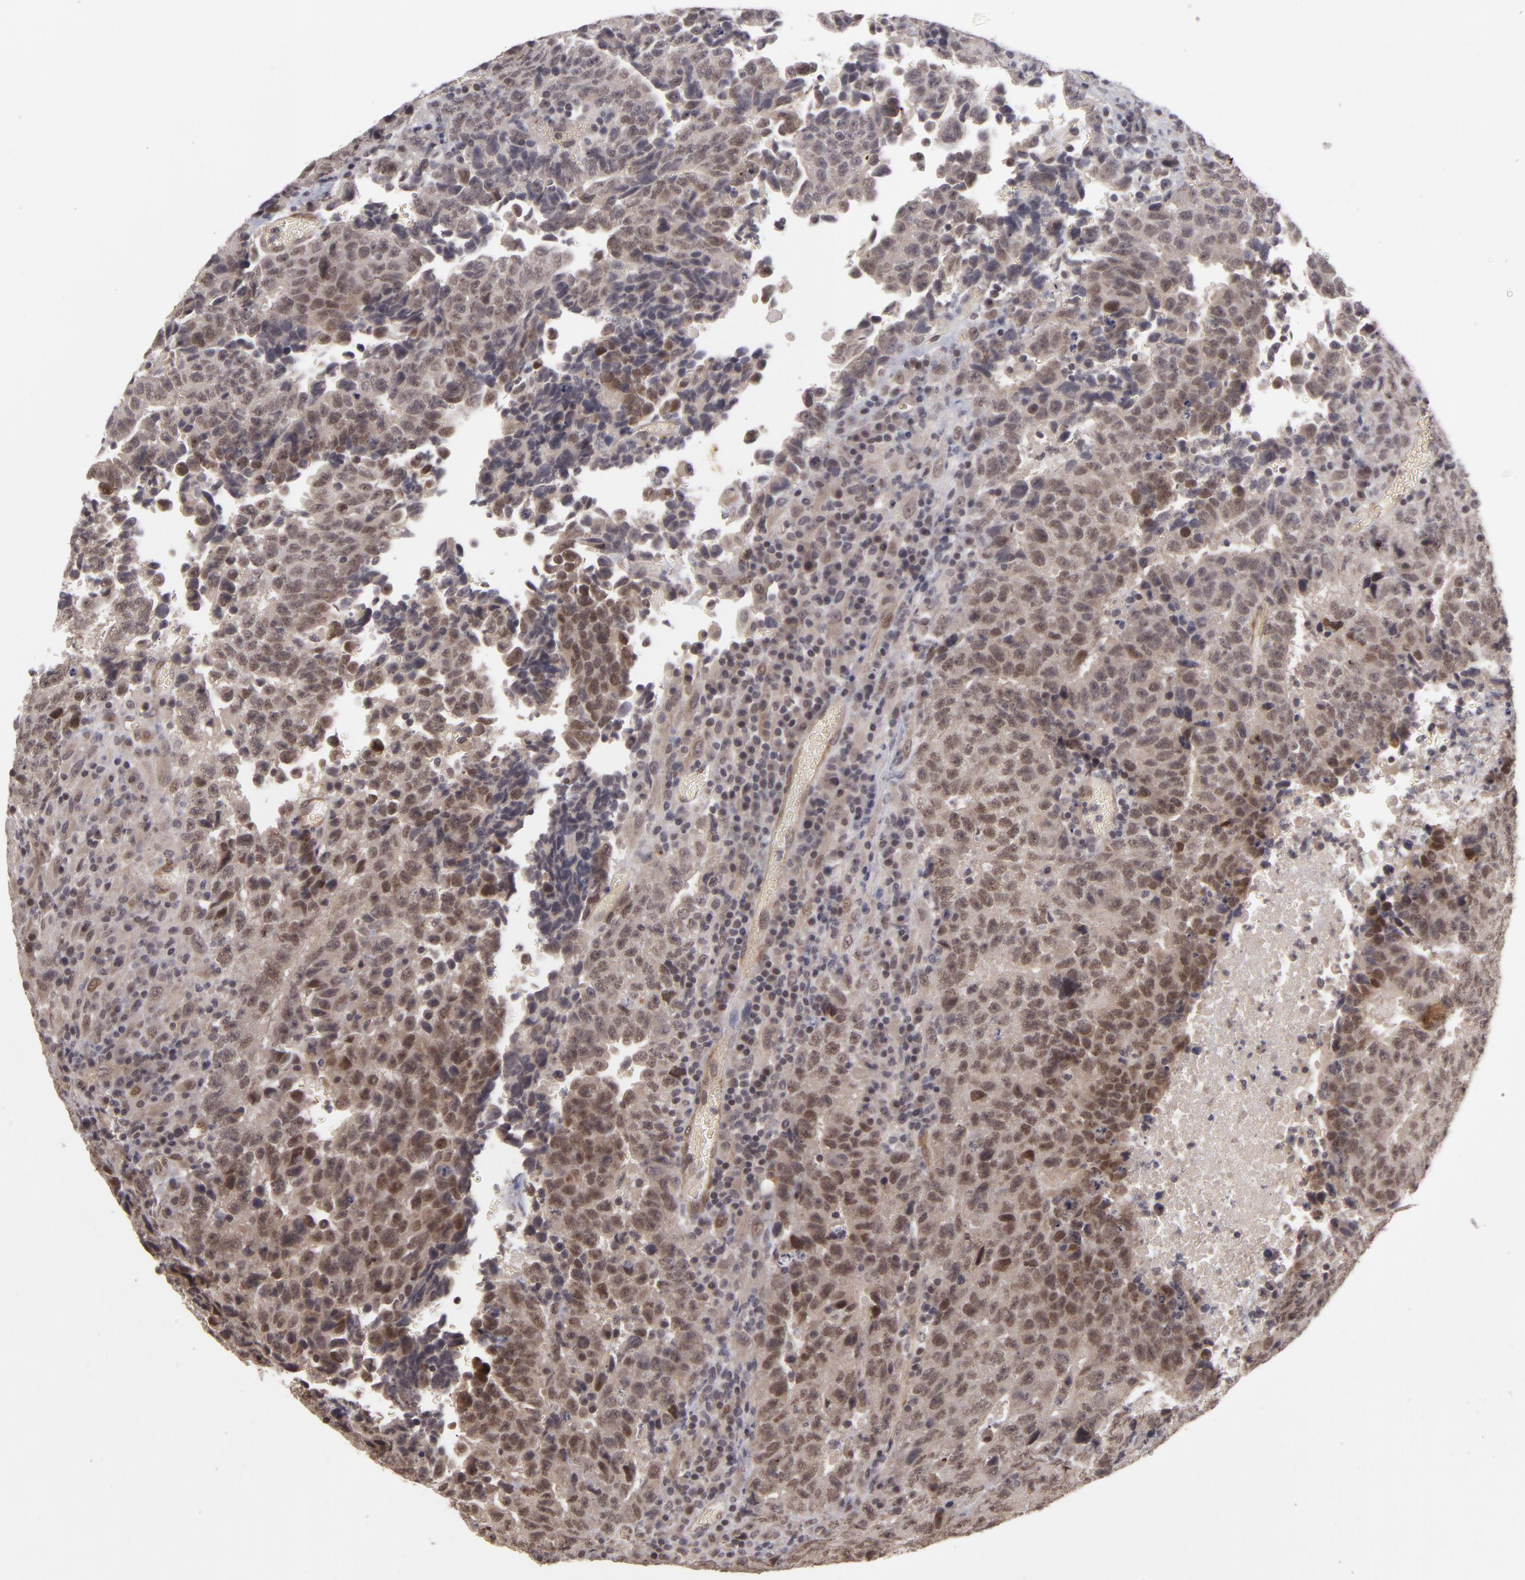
{"staining": {"intensity": "weak", "quantity": "<25%", "location": "cytoplasmic/membranous,nuclear"}, "tissue": "testis cancer", "cell_type": "Tumor cells", "image_type": "cancer", "snomed": [{"axis": "morphology", "description": "Necrosis, NOS"}, {"axis": "morphology", "description": "Carcinoma, Embryonal, NOS"}, {"axis": "topography", "description": "Testis"}], "caption": "This is a micrograph of IHC staining of testis cancer, which shows no positivity in tumor cells.", "gene": "DFFA", "patient": {"sex": "male", "age": 19}}